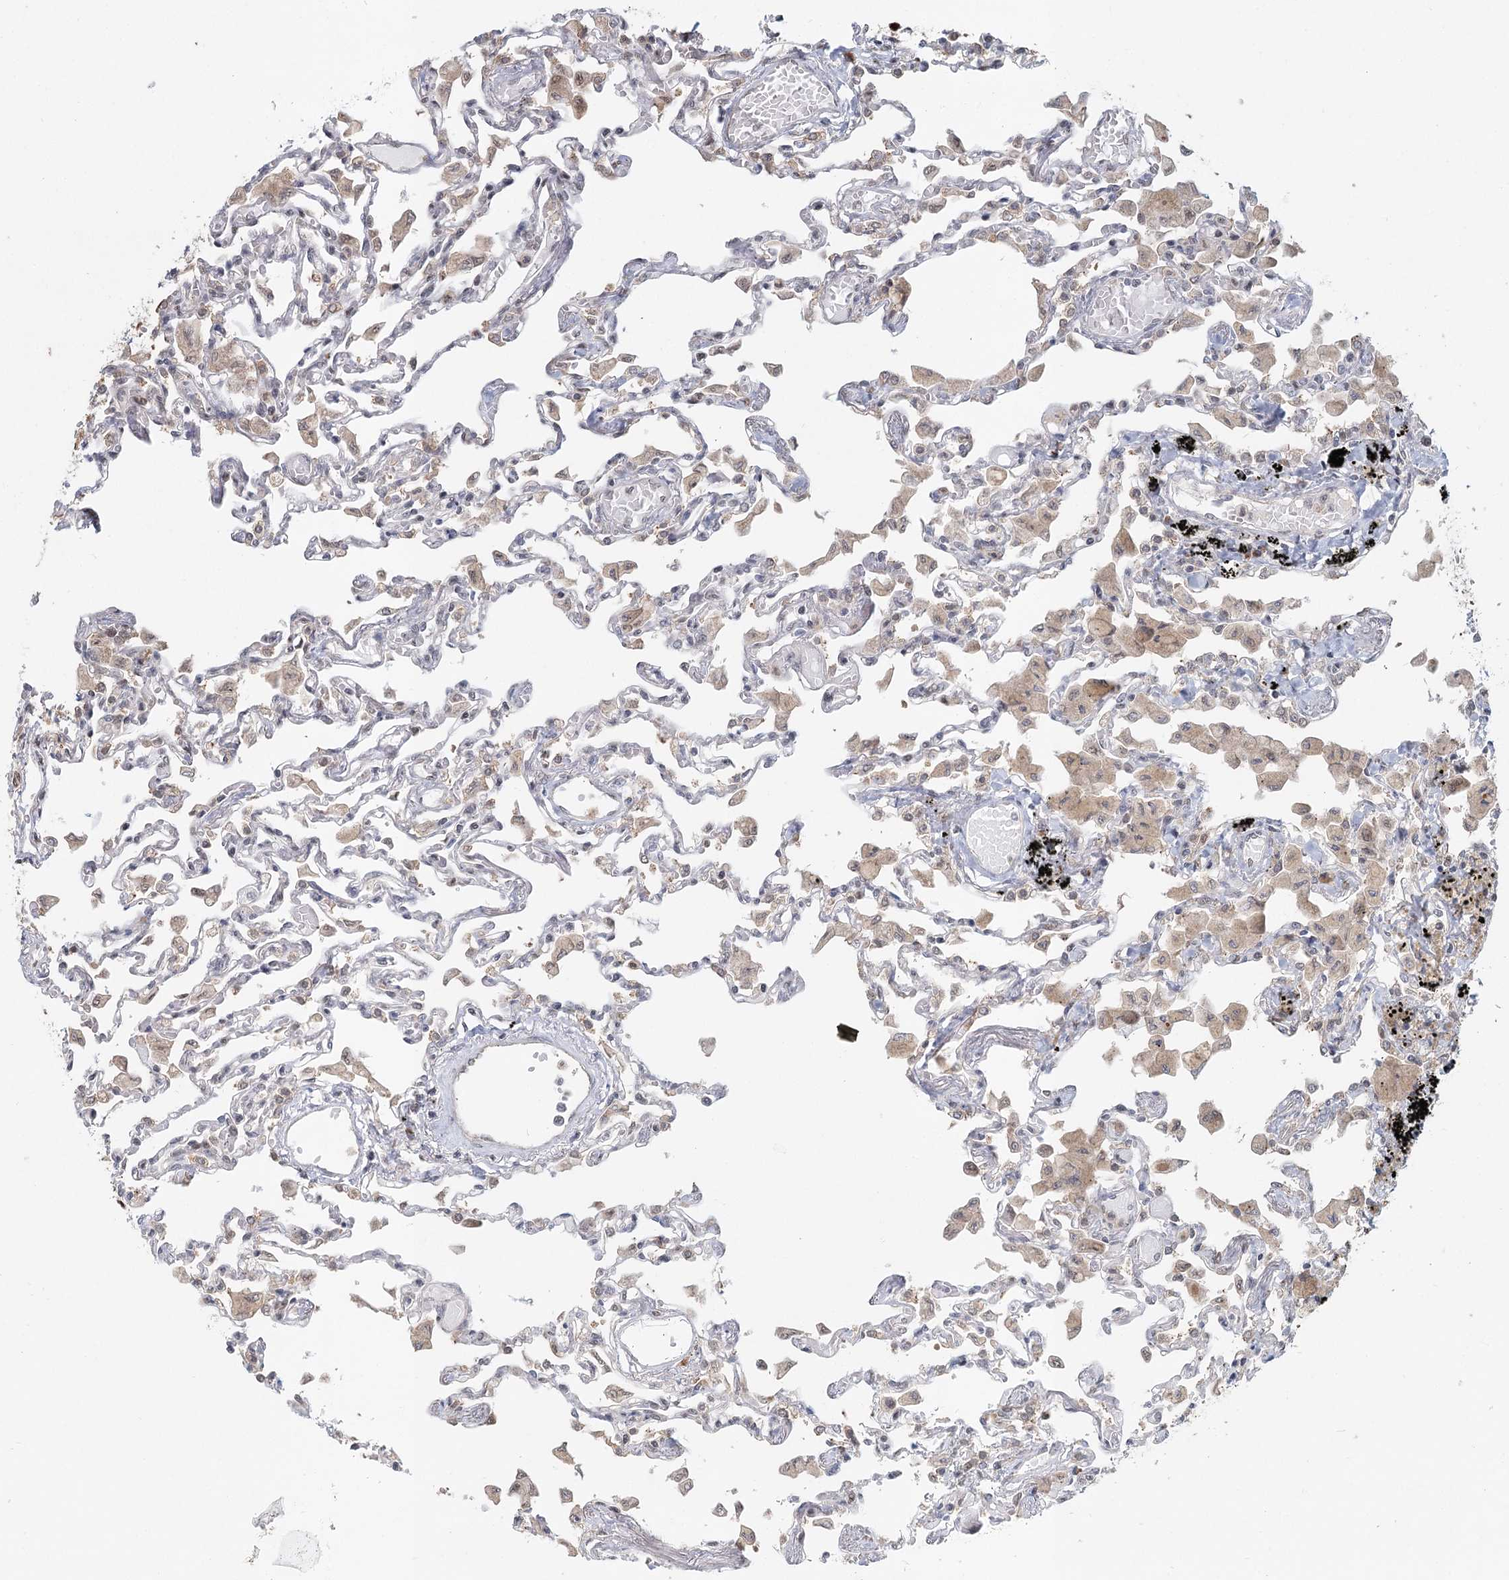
{"staining": {"intensity": "strong", "quantity": "25%-75%", "location": "nuclear"}, "tissue": "lung", "cell_type": "Alveolar cells", "image_type": "normal", "snomed": [{"axis": "morphology", "description": "Normal tissue, NOS"}, {"axis": "topography", "description": "Bronchus"}, {"axis": "topography", "description": "Lung"}], "caption": "Approximately 25%-75% of alveolar cells in benign lung display strong nuclear protein expression as visualized by brown immunohistochemical staining.", "gene": "GPALPP1", "patient": {"sex": "female", "age": 49}}